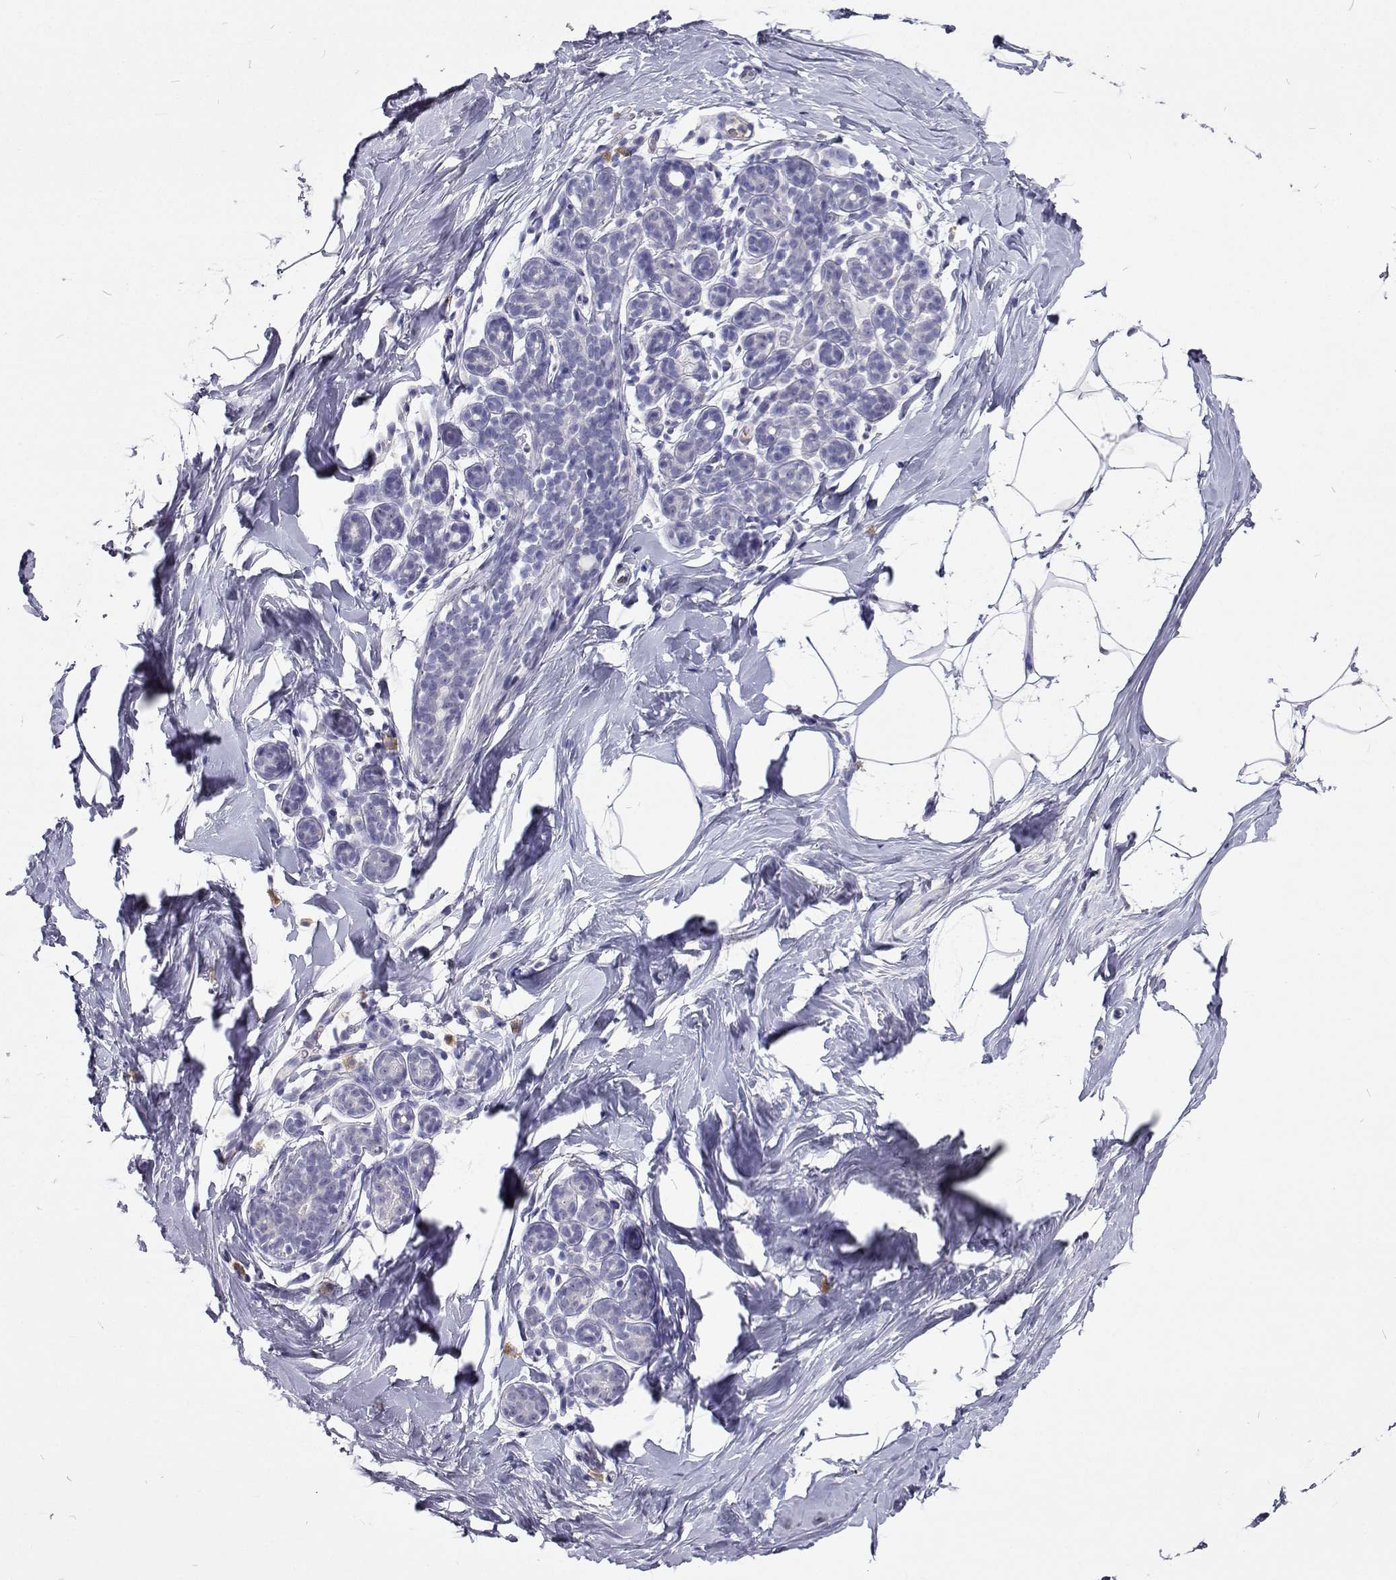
{"staining": {"intensity": "negative", "quantity": "none", "location": "none"}, "tissue": "breast", "cell_type": "Adipocytes", "image_type": "normal", "snomed": [{"axis": "morphology", "description": "Normal tissue, NOS"}, {"axis": "topography", "description": "Breast"}], "caption": "High magnification brightfield microscopy of unremarkable breast stained with DAB (brown) and counterstained with hematoxylin (blue): adipocytes show no significant positivity.", "gene": "CFAP44", "patient": {"sex": "female", "age": 32}}